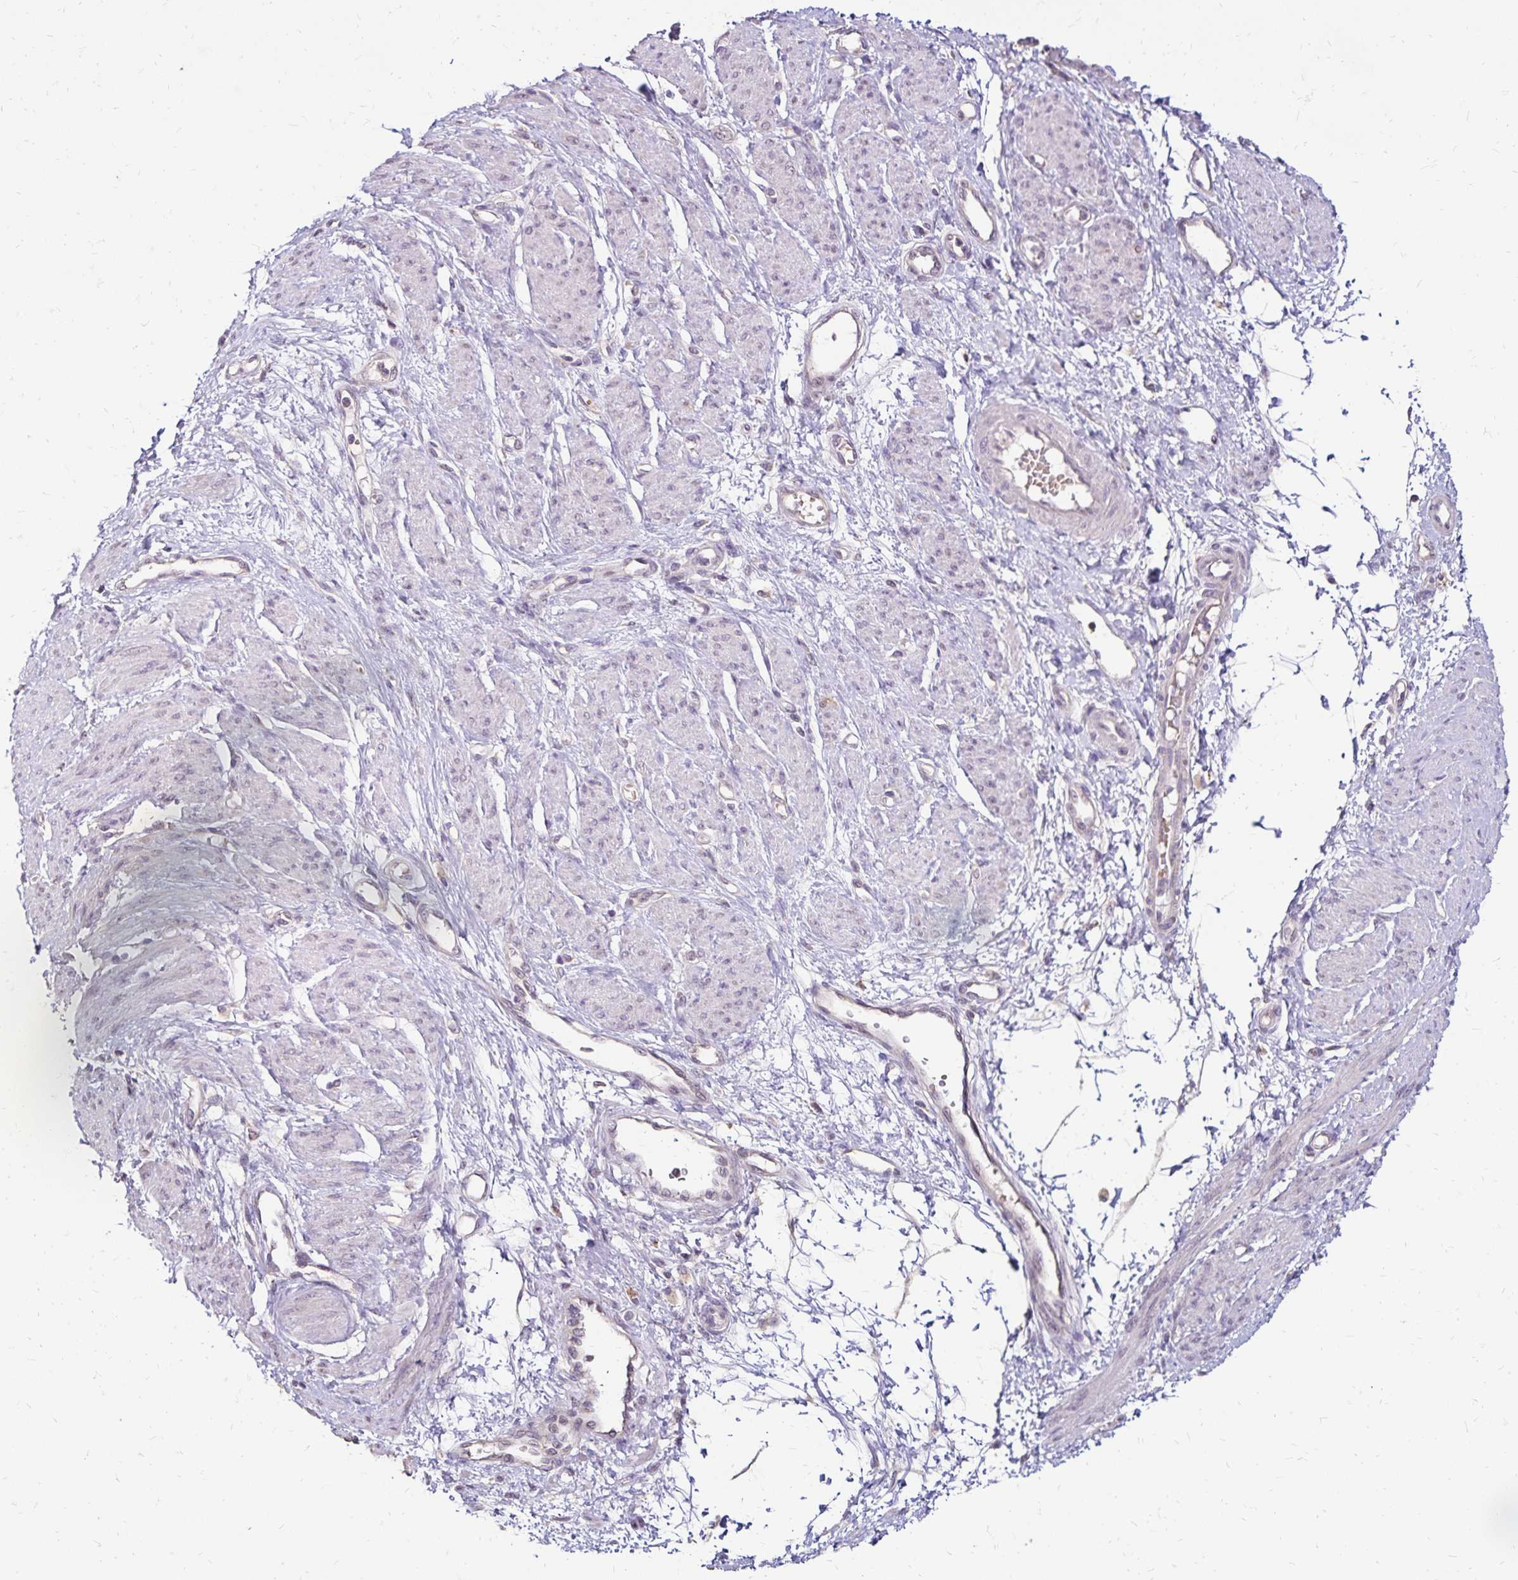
{"staining": {"intensity": "negative", "quantity": "none", "location": "none"}, "tissue": "smooth muscle", "cell_type": "Smooth muscle cells", "image_type": "normal", "snomed": [{"axis": "morphology", "description": "Normal tissue, NOS"}, {"axis": "topography", "description": "Smooth muscle"}, {"axis": "topography", "description": "Uterus"}], "caption": "Human smooth muscle stained for a protein using immunohistochemistry exhibits no expression in smooth muscle cells.", "gene": "EMC10", "patient": {"sex": "female", "age": 39}}